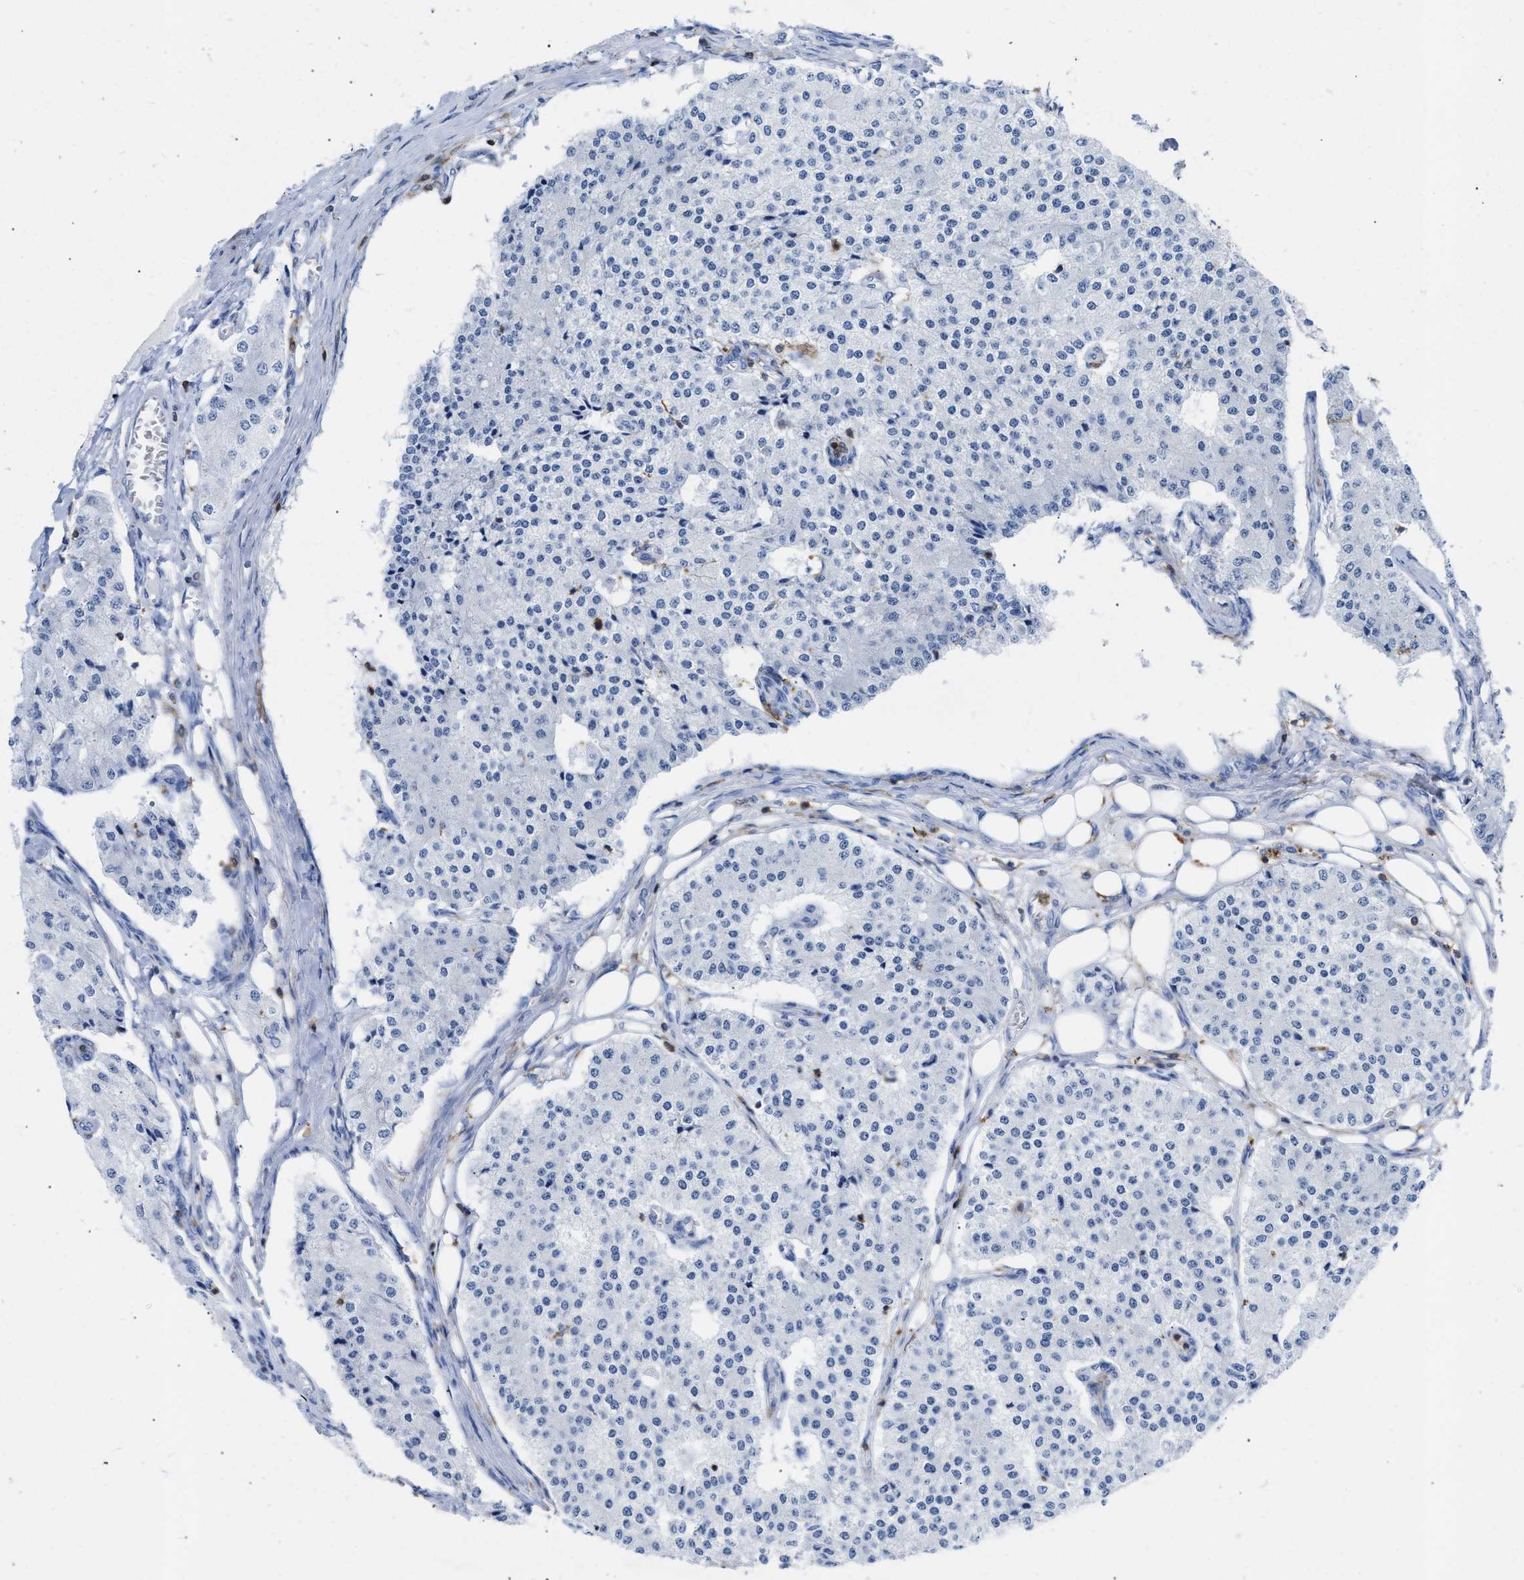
{"staining": {"intensity": "negative", "quantity": "none", "location": "none"}, "tissue": "carcinoid", "cell_type": "Tumor cells", "image_type": "cancer", "snomed": [{"axis": "morphology", "description": "Carcinoid, malignant, NOS"}, {"axis": "topography", "description": "Colon"}], "caption": "Immunohistochemistry micrograph of malignant carcinoid stained for a protein (brown), which shows no expression in tumor cells.", "gene": "LCP1", "patient": {"sex": "female", "age": 52}}